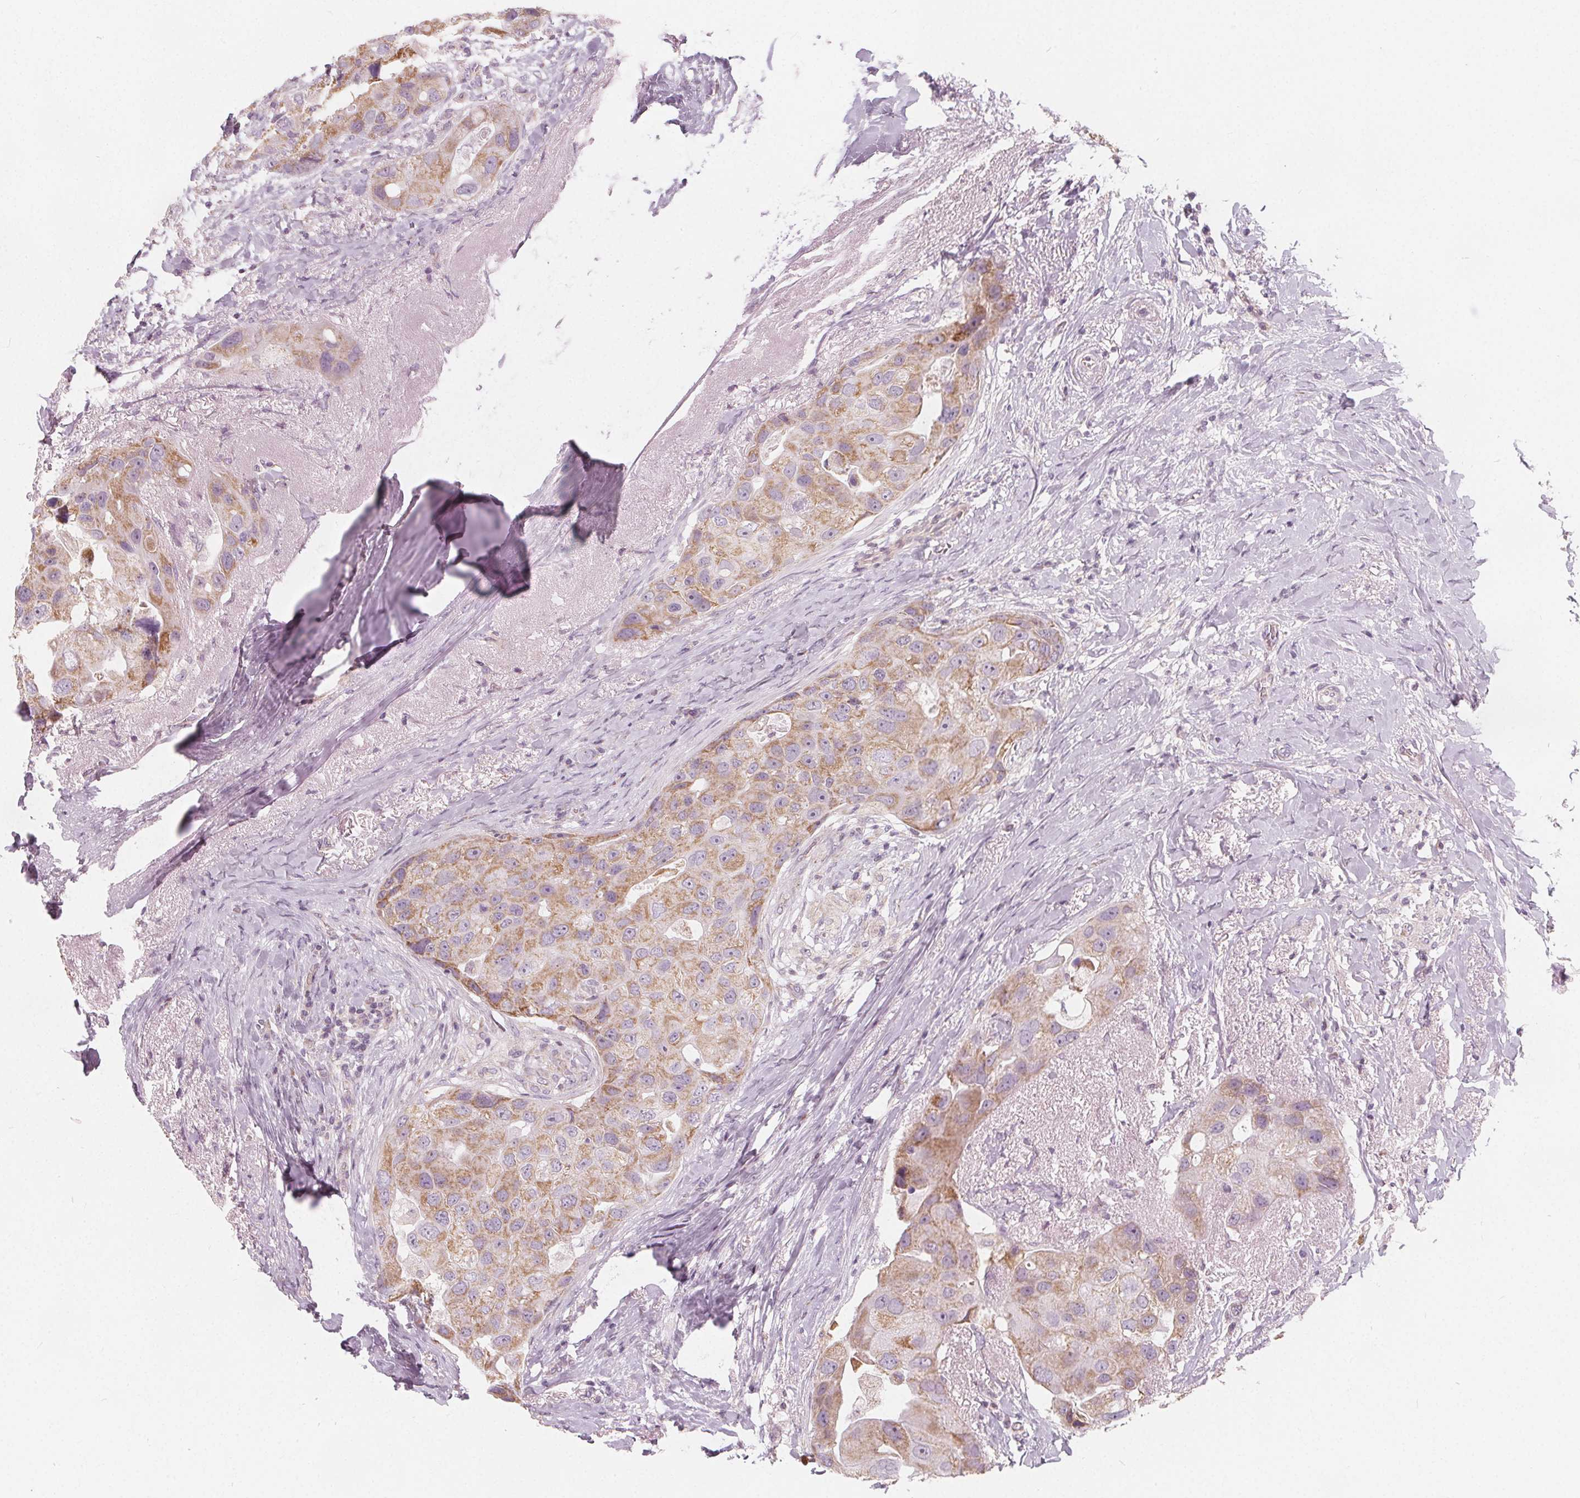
{"staining": {"intensity": "moderate", "quantity": ">75%", "location": "cytoplasmic/membranous"}, "tissue": "breast cancer", "cell_type": "Tumor cells", "image_type": "cancer", "snomed": [{"axis": "morphology", "description": "Duct carcinoma"}, {"axis": "topography", "description": "Breast"}], "caption": "Tumor cells exhibit medium levels of moderate cytoplasmic/membranous expression in about >75% of cells in human breast cancer.", "gene": "NUP210L", "patient": {"sex": "female", "age": 43}}